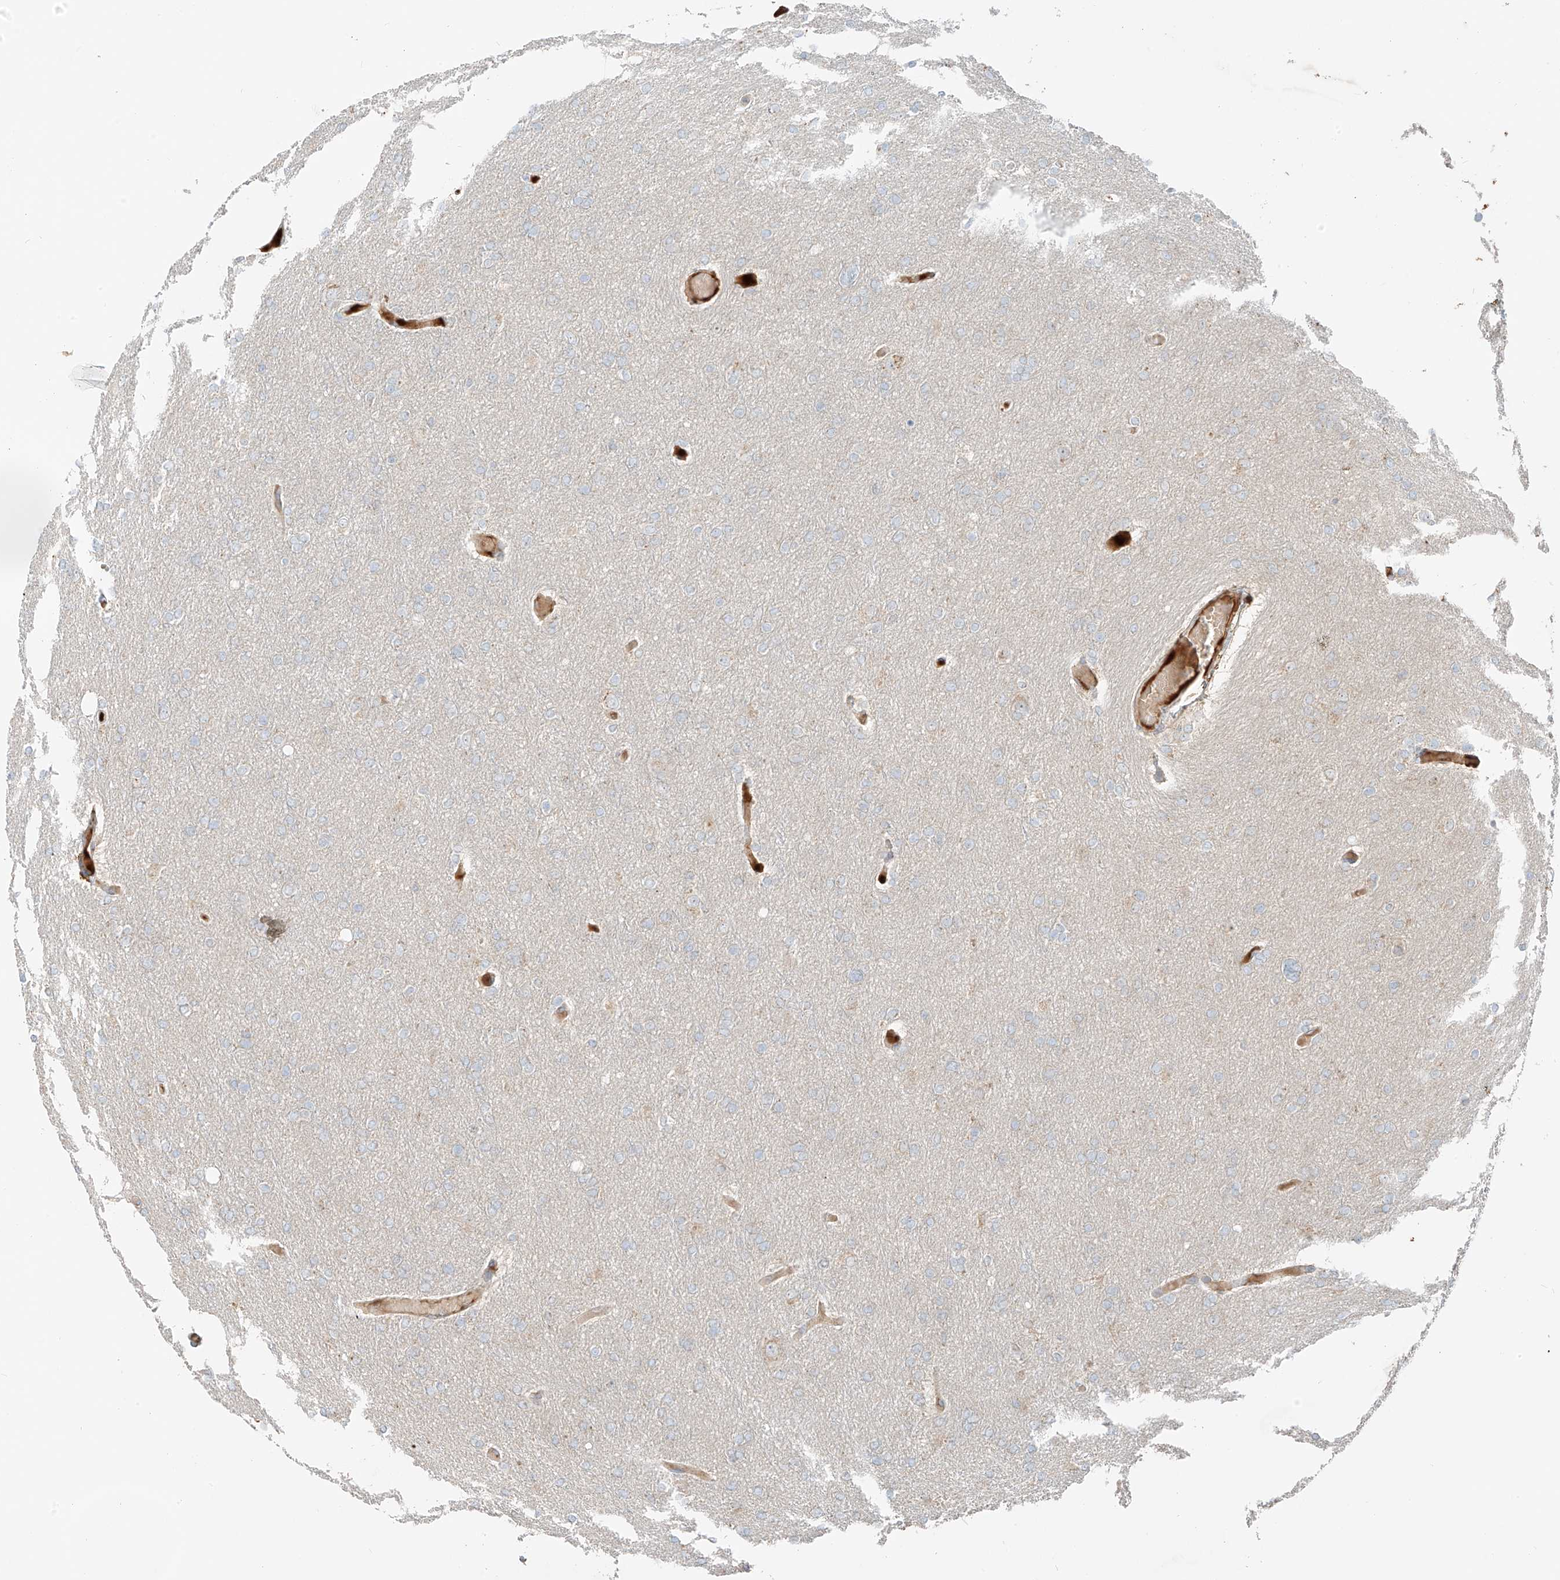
{"staining": {"intensity": "negative", "quantity": "none", "location": "none"}, "tissue": "glioma", "cell_type": "Tumor cells", "image_type": "cancer", "snomed": [{"axis": "morphology", "description": "Glioma, malignant, High grade"}, {"axis": "topography", "description": "Cerebral cortex"}], "caption": "High power microscopy photomicrograph of an immunohistochemistry (IHC) photomicrograph of glioma, revealing no significant expression in tumor cells.", "gene": "FSTL1", "patient": {"sex": "female", "age": 36}}